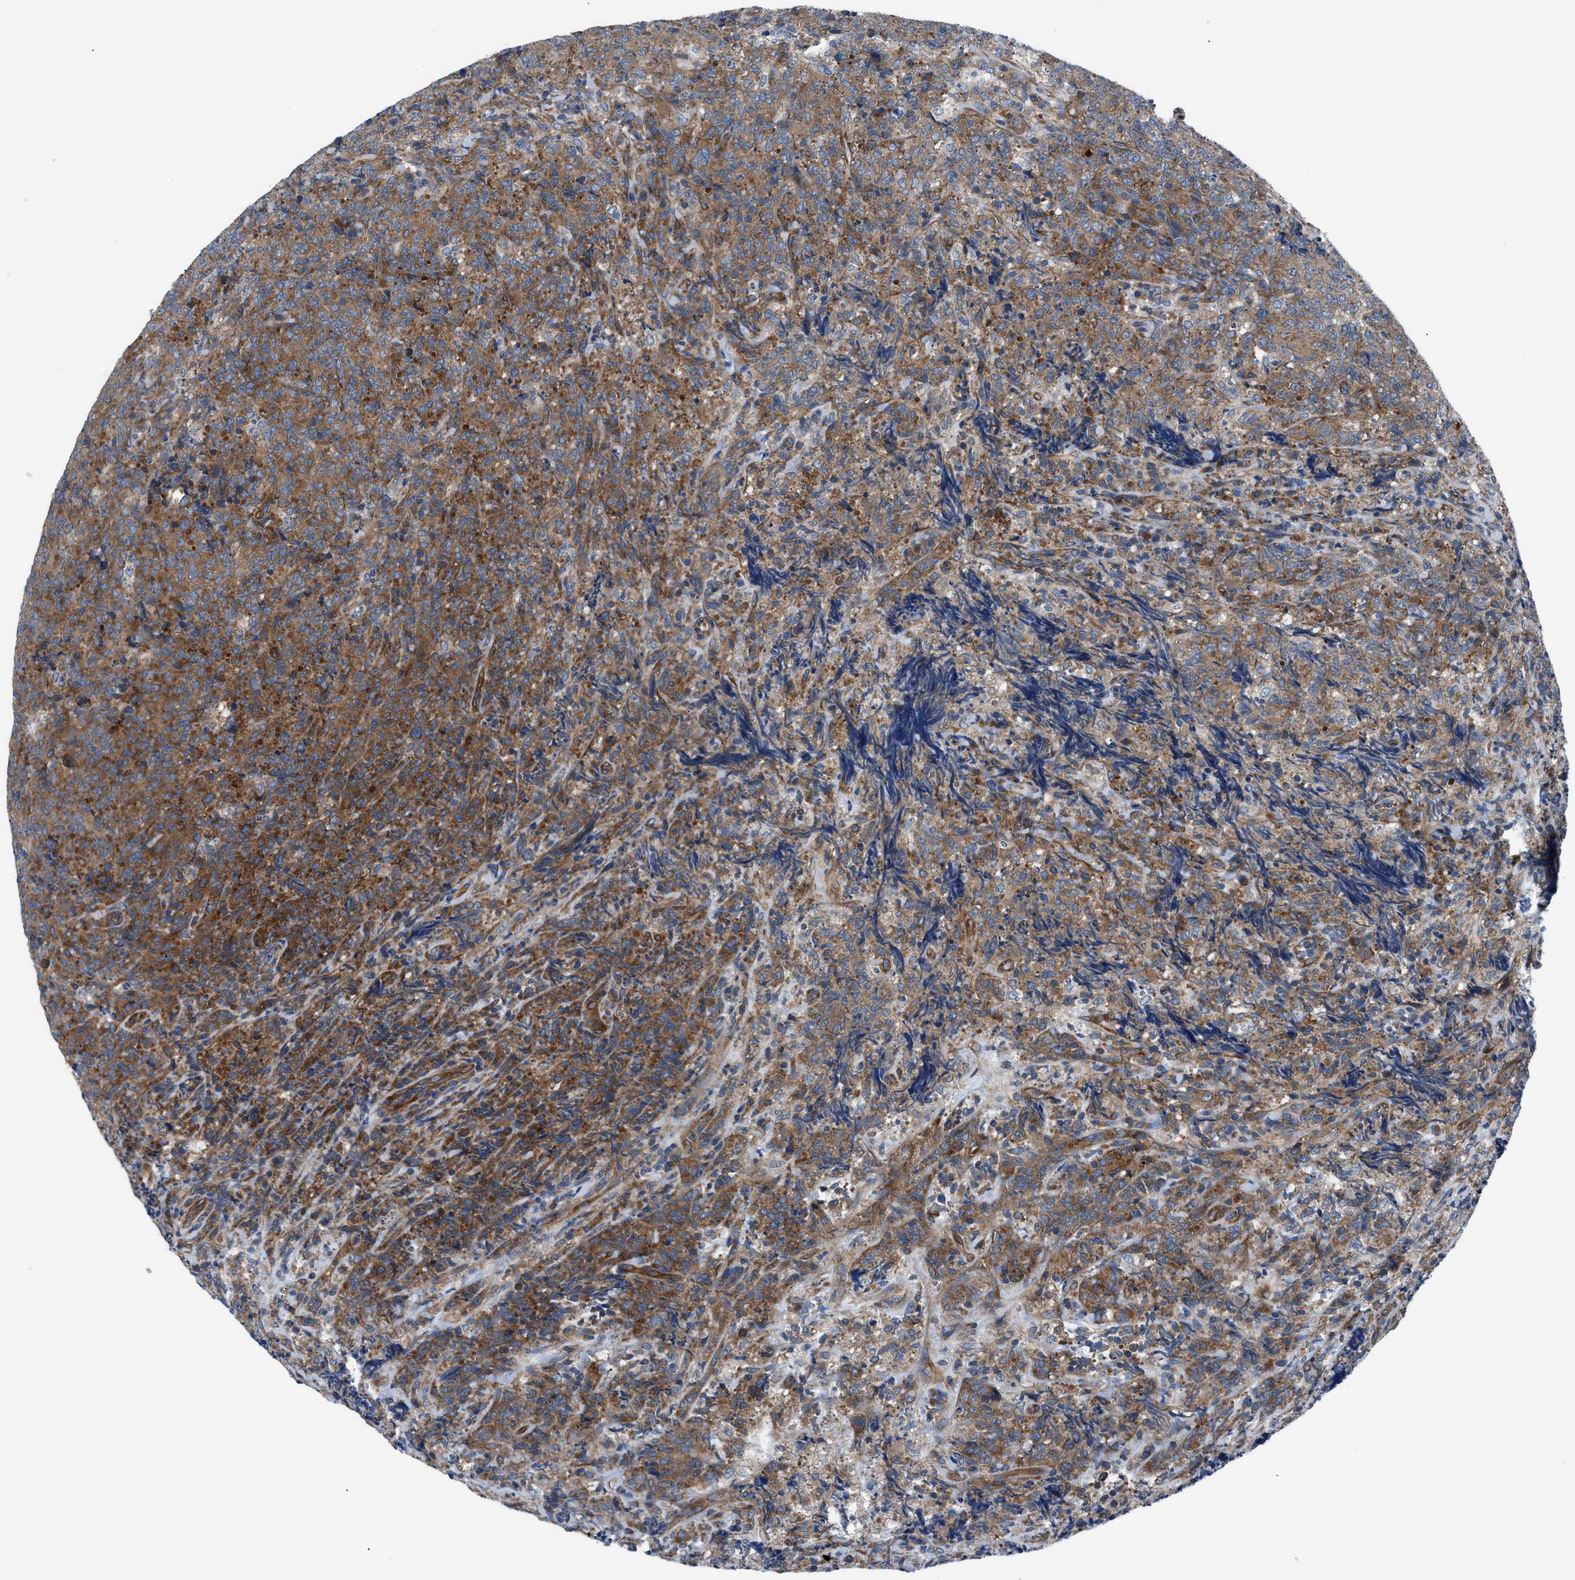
{"staining": {"intensity": "strong", "quantity": ">75%", "location": "cytoplasmic/membranous"}, "tissue": "lymphoma", "cell_type": "Tumor cells", "image_type": "cancer", "snomed": [{"axis": "morphology", "description": "Malignant lymphoma, non-Hodgkin's type, High grade"}, {"axis": "topography", "description": "Tonsil"}], "caption": "Immunohistochemistry micrograph of neoplastic tissue: high-grade malignant lymphoma, non-Hodgkin's type stained using immunohistochemistry (IHC) demonstrates high levels of strong protein expression localized specifically in the cytoplasmic/membranous of tumor cells, appearing as a cytoplasmic/membranous brown color.", "gene": "TRIP4", "patient": {"sex": "female", "age": 36}}